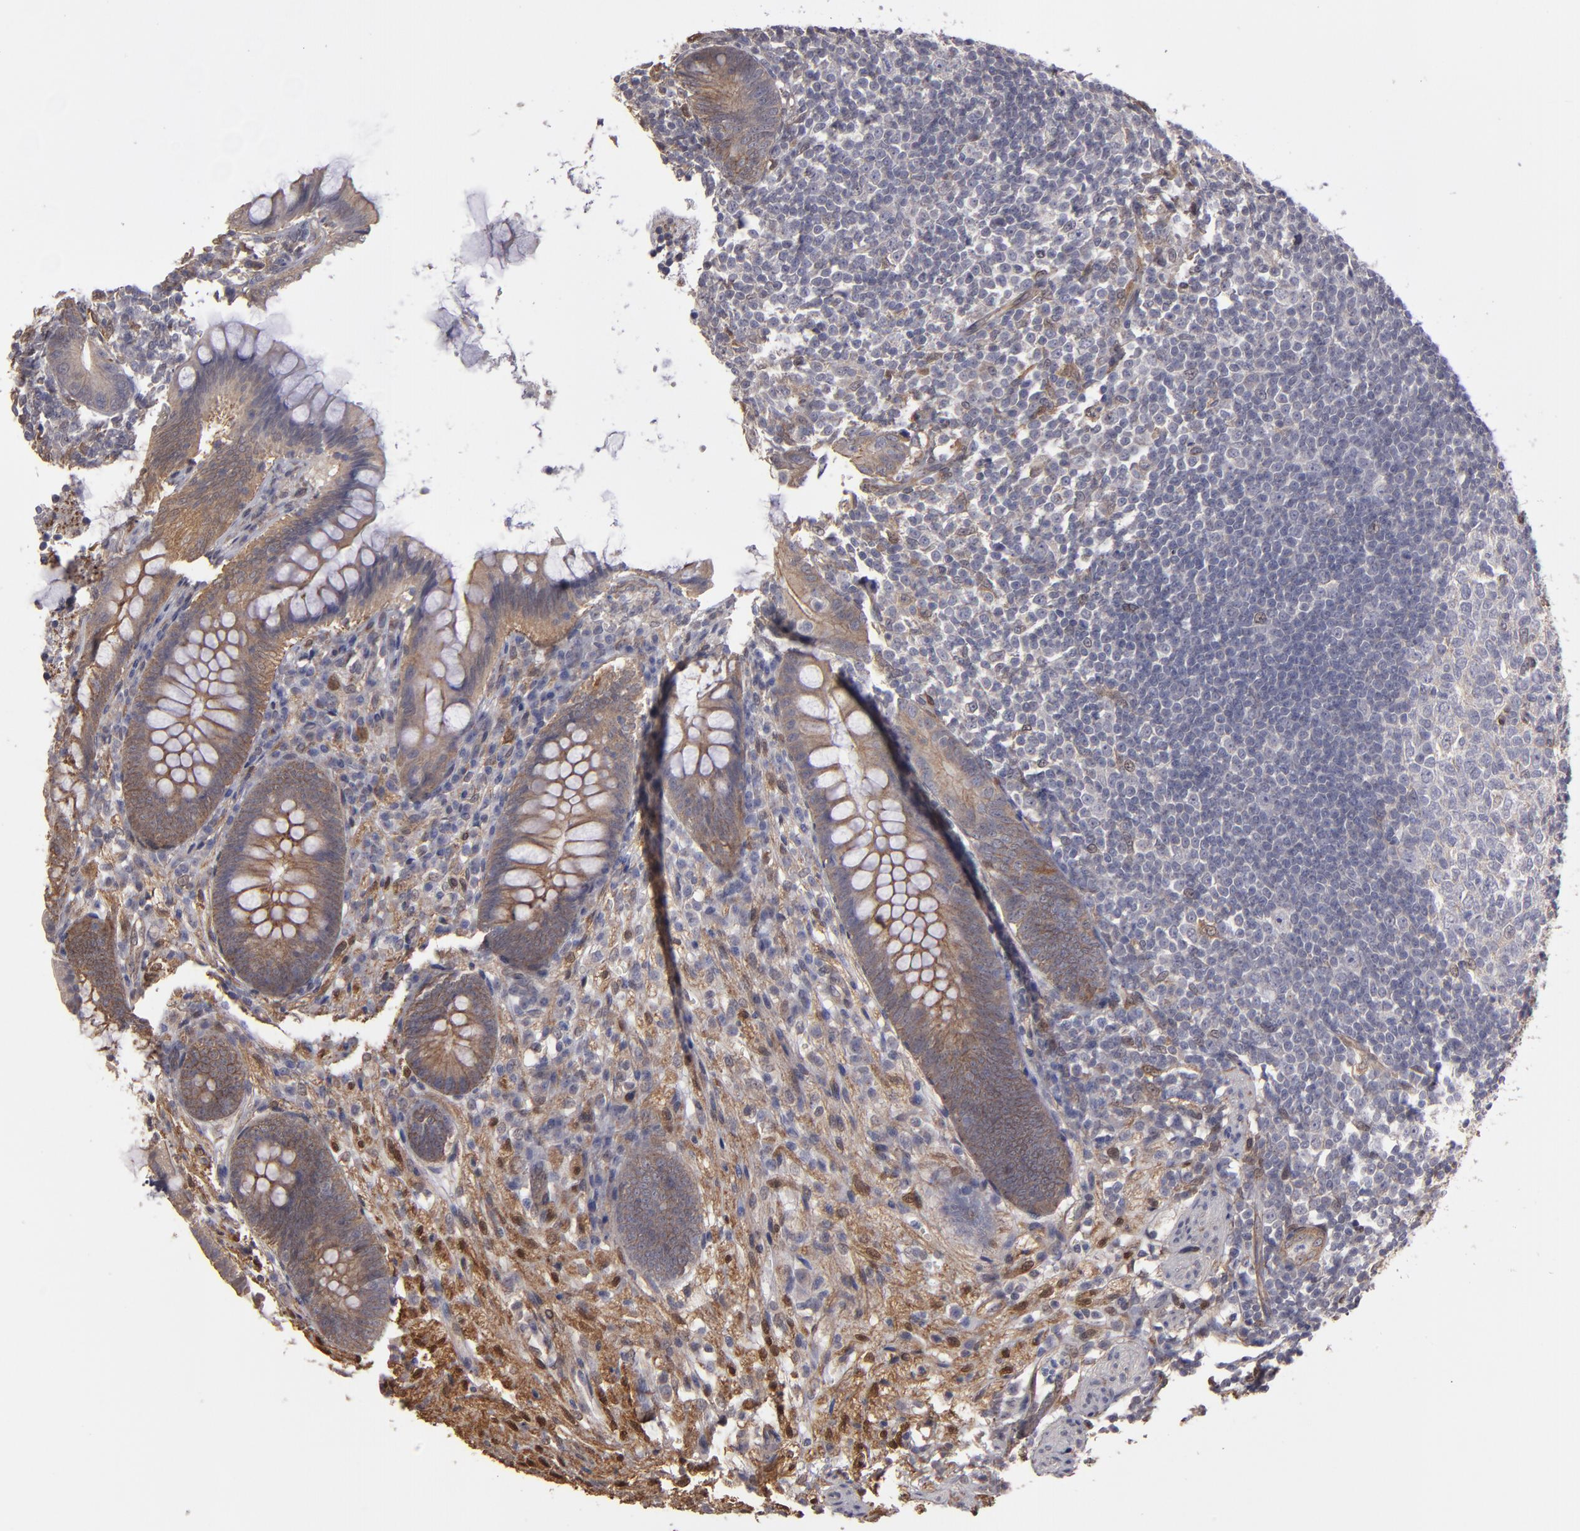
{"staining": {"intensity": "moderate", "quantity": ">75%", "location": "cytoplasmic/membranous"}, "tissue": "appendix", "cell_type": "Glandular cells", "image_type": "normal", "snomed": [{"axis": "morphology", "description": "Normal tissue, NOS"}, {"axis": "topography", "description": "Appendix"}], "caption": "Normal appendix reveals moderate cytoplasmic/membranous positivity in approximately >75% of glandular cells.", "gene": "NDRG2", "patient": {"sex": "female", "age": 66}}